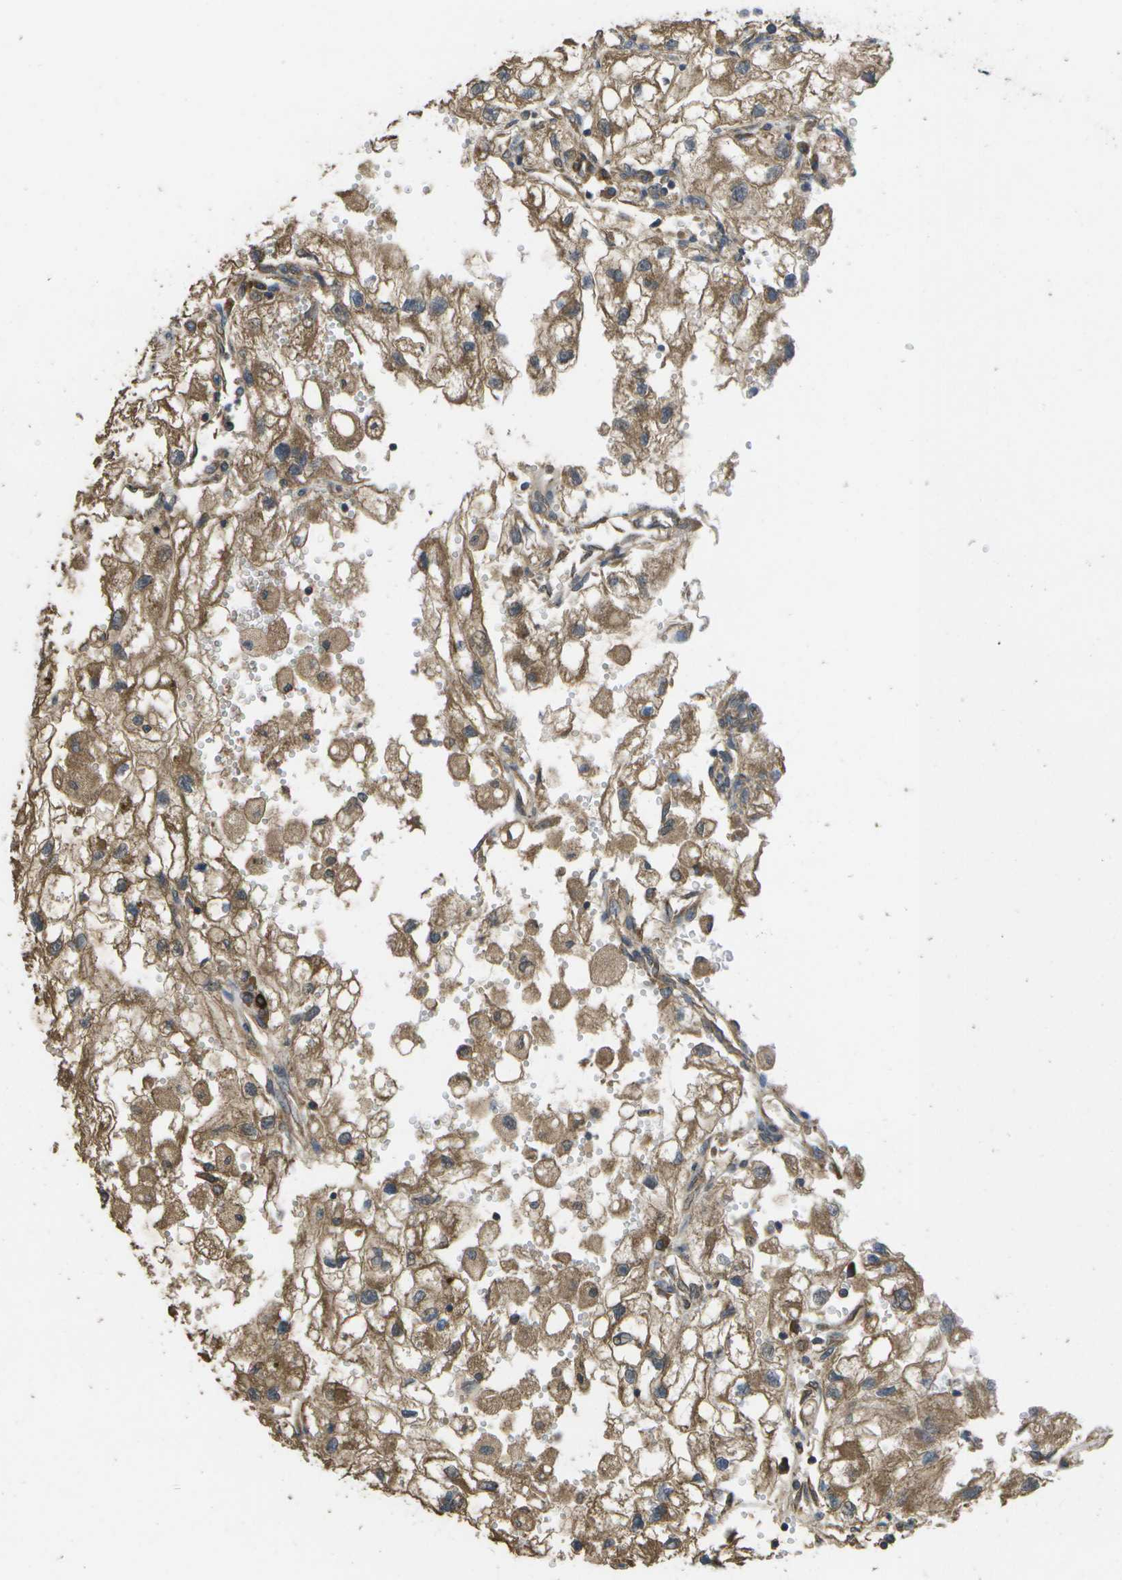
{"staining": {"intensity": "moderate", "quantity": ">75%", "location": "cytoplasmic/membranous"}, "tissue": "renal cancer", "cell_type": "Tumor cells", "image_type": "cancer", "snomed": [{"axis": "morphology", "description": "Adenocarcinoma, NOS"}, {"axis": "topography", "description": "Kidney"}], "caption": "Brown immunohistochemical staining in human renal cancer (adenocarcinoma) exhibits moderate cytoplasmic/membranous expression in about >75% of tumor cells. The staining was performed using DAB to visualize the protein expression in brown, while the nuclei were stained in blue with hematoxylin (Magnification: 20x).", "gene": "SACS", "patient": {"sex": "female", "age": 70}}